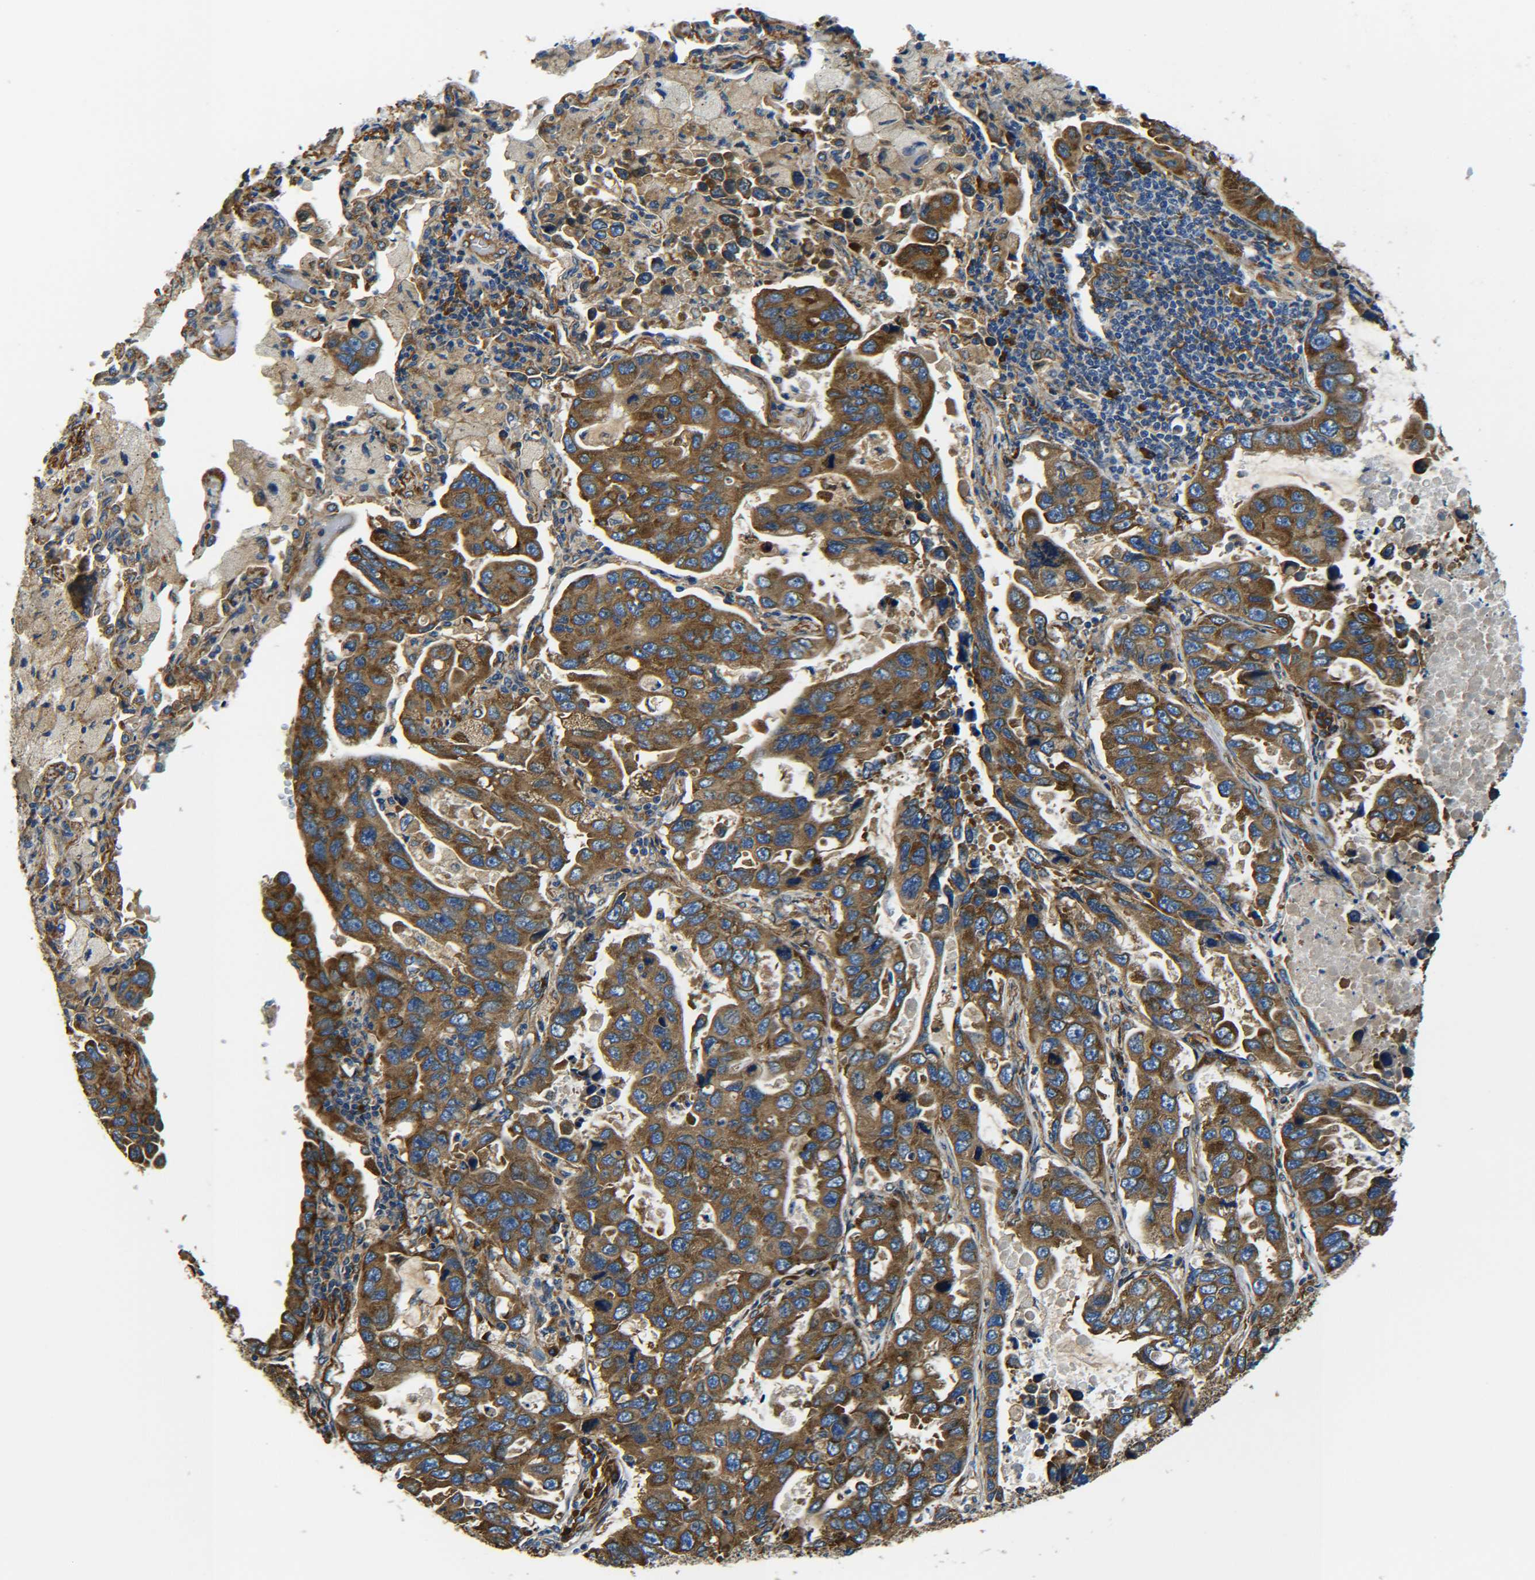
{"staining": {"intensity": "strong", "quantity": ">75%", "location": "cytoplasmic/membranous"}, "tissue": "lung cancer", "cell_type": "Tumor cells", "image_type": "cancer", "snomed": [{"axis": "morphology", "description": "Adenocarcinoma, NOS"}, {"axis": "topography", "description": "Lung"}], "caption": "Strong cytoplasmic/membranous expression is identified in approximately >75% of tumor cells in lung adenocarcinoma.", "gene": "PREB", "patient": {"sex": "male", "age": 64}}